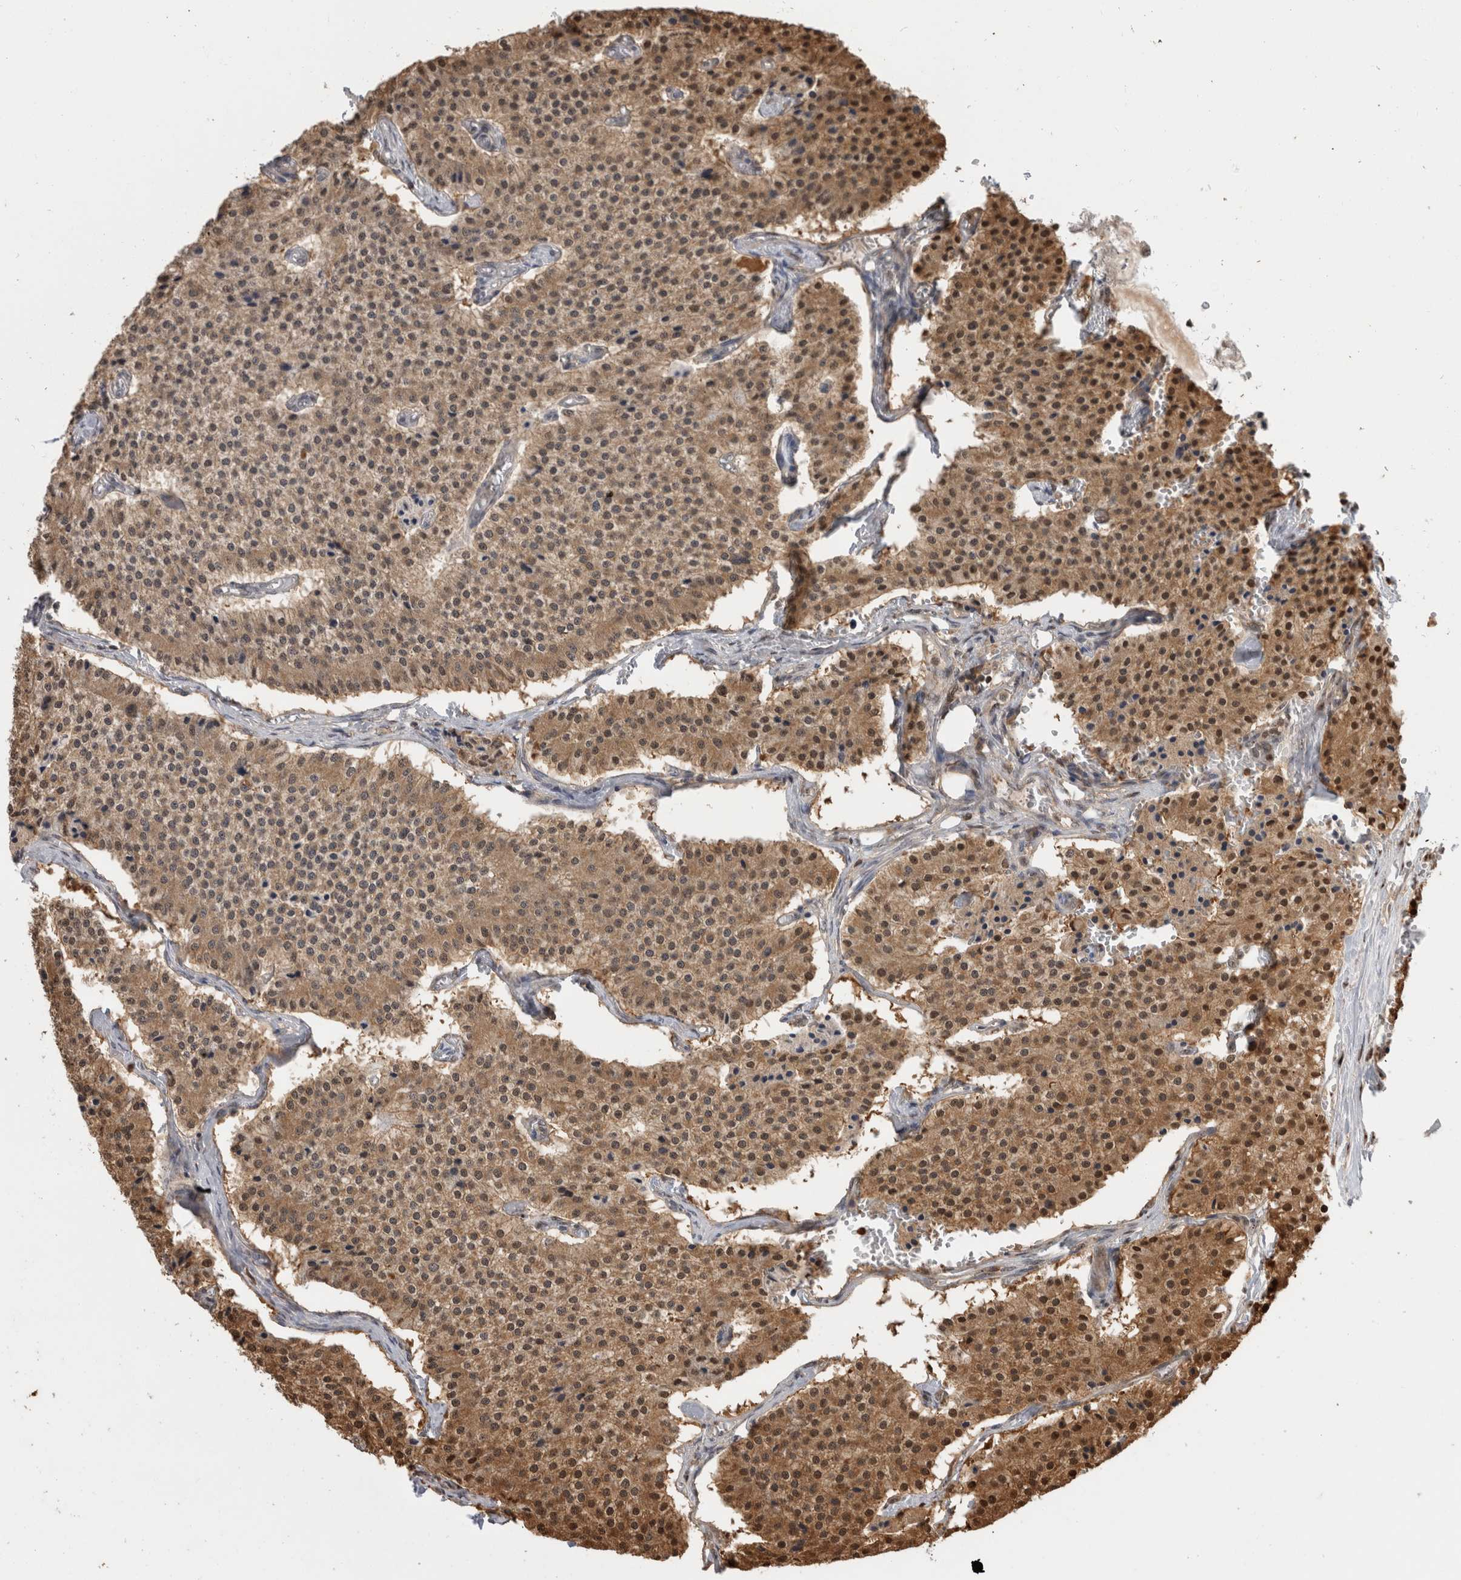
{"staining": {"intensity": "moderate", "quantity": ">75%", "location": "cytoplasmic/membranous,nuclear"}, "tissue": "carcinoid", "cell_type": "Tumor cells", "image_type": "cancer", "snomed": [{"axis": "morphology", "description": "Carcinoid, malignant, NOS"}, {"axis": "topography", "description": "Colon"}], "caption": "Immunohistochemistry (IHC) photomicrograph of human carcinoid stained for a protein (brown), which displays medium levels of moderate cytoplasmic/membranous and nuclear expression in approximately >75% of tumor cells.", "gene": "TDRD7", "patient": {"sex": "female", "age": 52}}